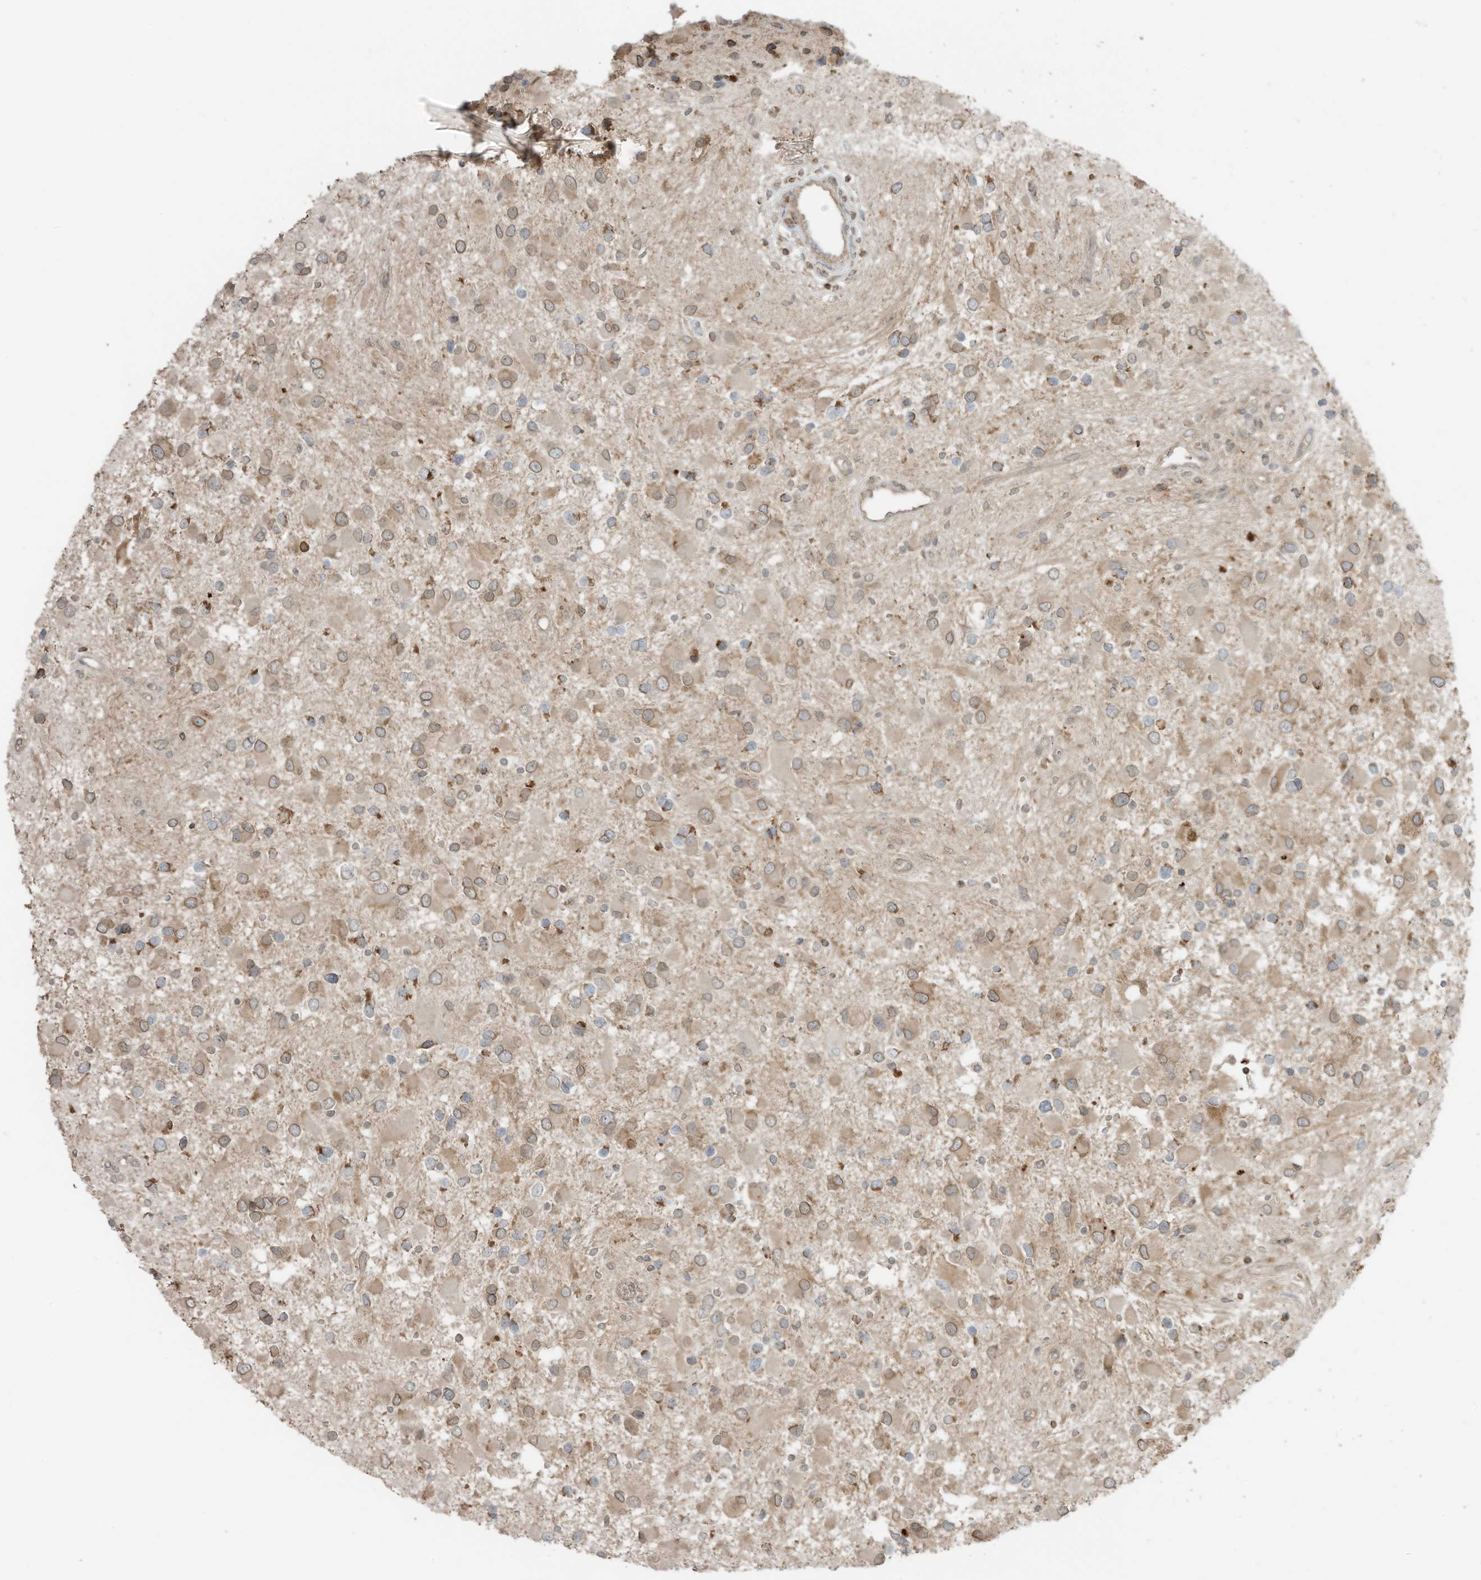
{"staining": {"intensity": "moderate", "quantity": "25%-75%", "location": "cytoplasmic/membranous"}, "tissue": "glioma", "cell_type": "Tumor cells", "image_type": "cancer", "snomed": [{"axis": "morphology", "description": "Glioma, malignant, High grade"}, {"axis": "topography", "description": "Brain"}], "caption": "Moderate cytoplasmic/membranous positivity is identified in approximately 25%-75% of tumor cells in glioma. Immunohistochemistry stains the protein in brown and the nuclei are stained blue.", "gene": "SLC25A12", "patient": {"sex": "male", "age": 53}}